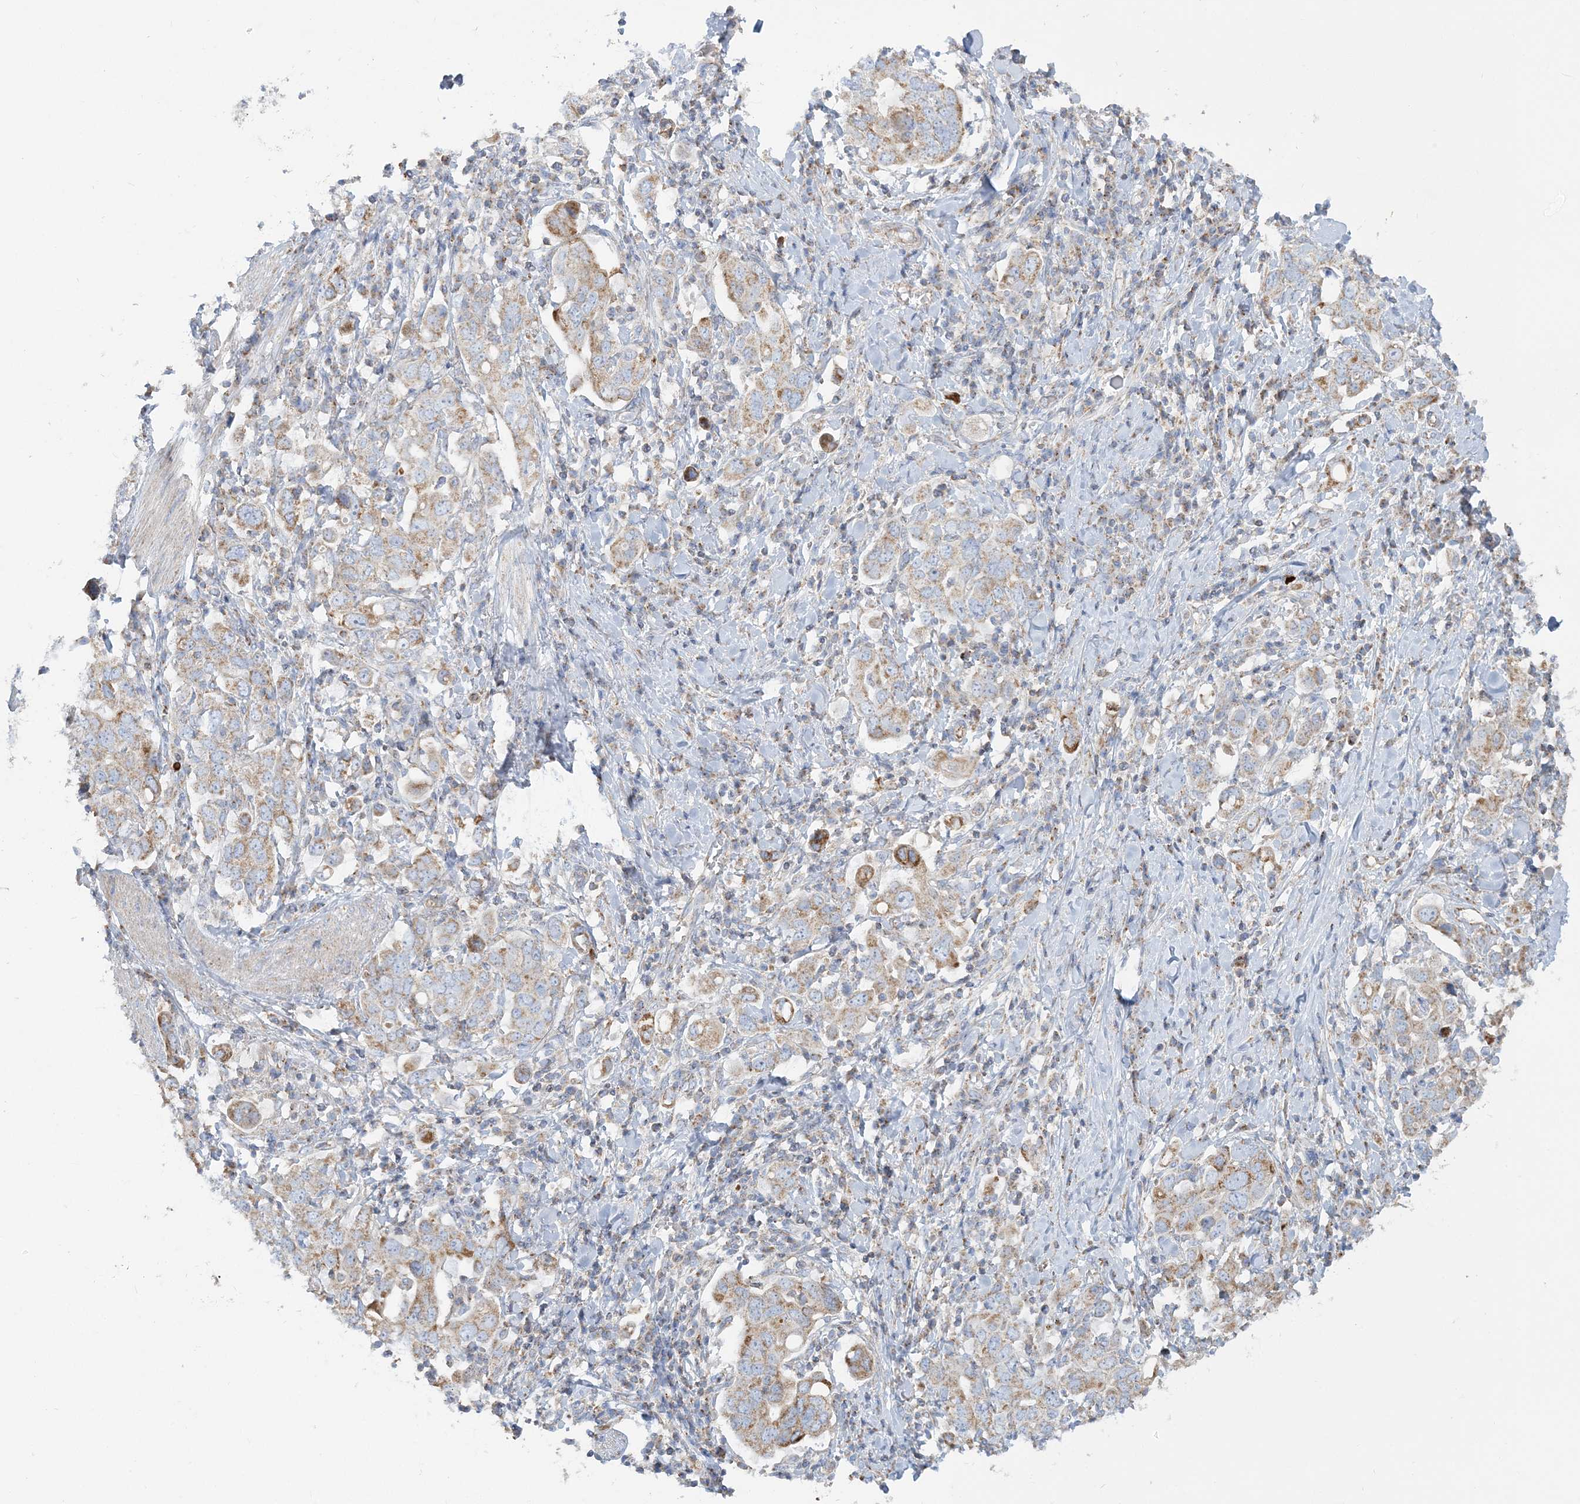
{"staining": {"intensity": "moderate", "quantity": ">75%", "location": "cytoplasmic/membranous"}, "tissue": "stomach cancer", "cell_type": "Tumor cells", "image_type": "cancer", "snomed": [{"axis": "morphology", "description": "Adenocarcinoma, NOS"}, {"axis": "topography", "description": "Stomach, upper"}], "caption": "Immunohistochemical staining of adenocarcinoma (stomach) exhibits moderate cytoplasmic/membranous protein positivity in approximately >75% of tumor cells. The staining was performed using DAB (3,3'-diaminobenzidine) to visualize the protein expression in brown, while the nuclei were stained in blue with hematoxylin (Magnification: 20x).", "gene": "TBC1D14", "patient": {"sex": "male", "age": 62}}